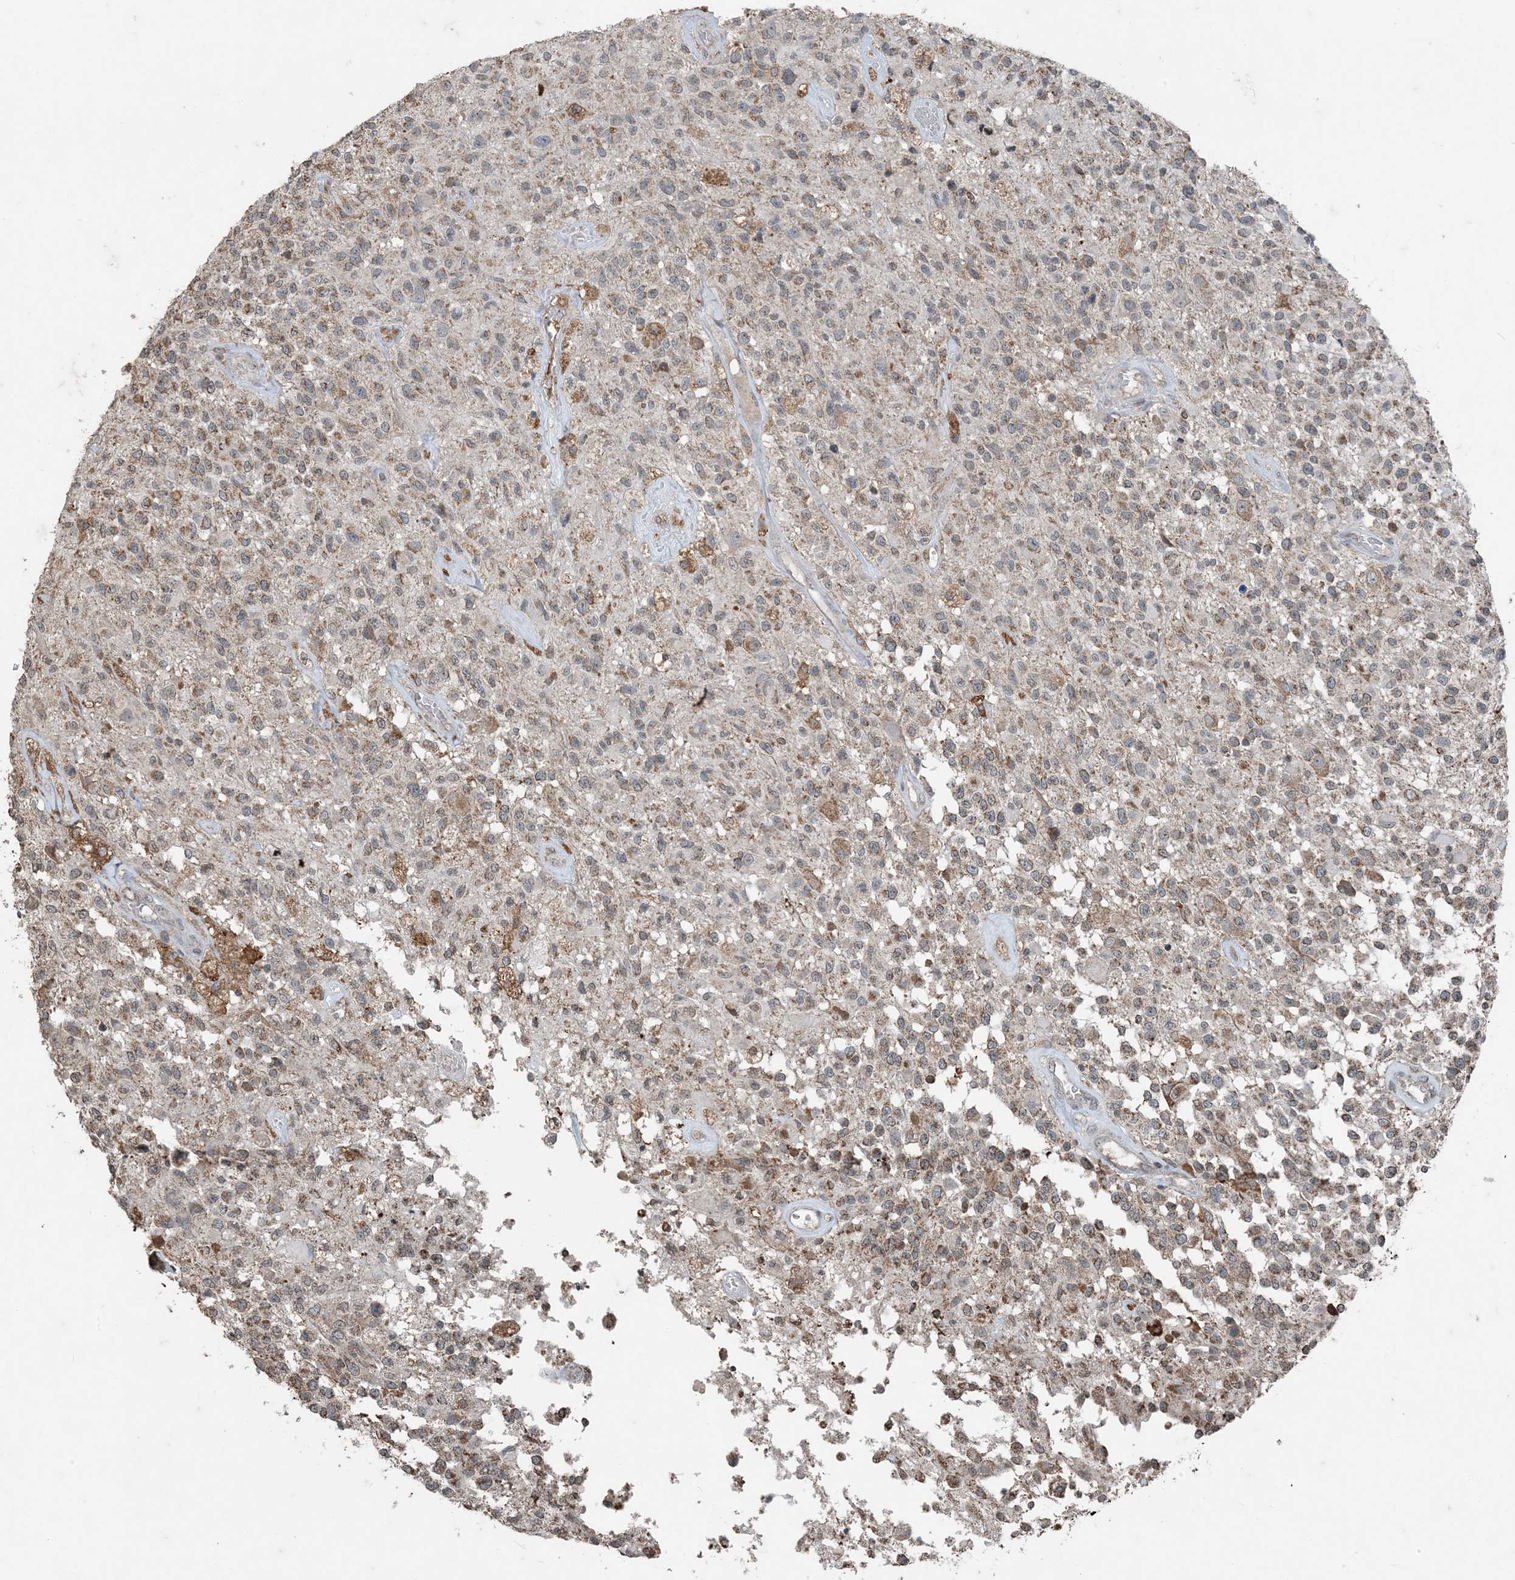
{"staining": {"intensity": "moderate", "quantity": "25%-75%", "location": "cytoplasmic/membranous"}, "tissue": "glioma", "cell_type": "Tumor cells", "image_type": "cancer", "snomed": [{"axis": "morphology", "description": "Glioma, malignant, High grade"}, {"axis": "morphology", "description": "Glioblastoma, NOS"}, {"axis": "topography", "description": "Brain"}], "caption": "Glioma stained for a protein (brown) exhibits moderate cytoplasmic/membranous positive expression in about 25%-75% of tumor cells.", "gene": "GNL1", "patient": {"sex": "male", "age": 60}}